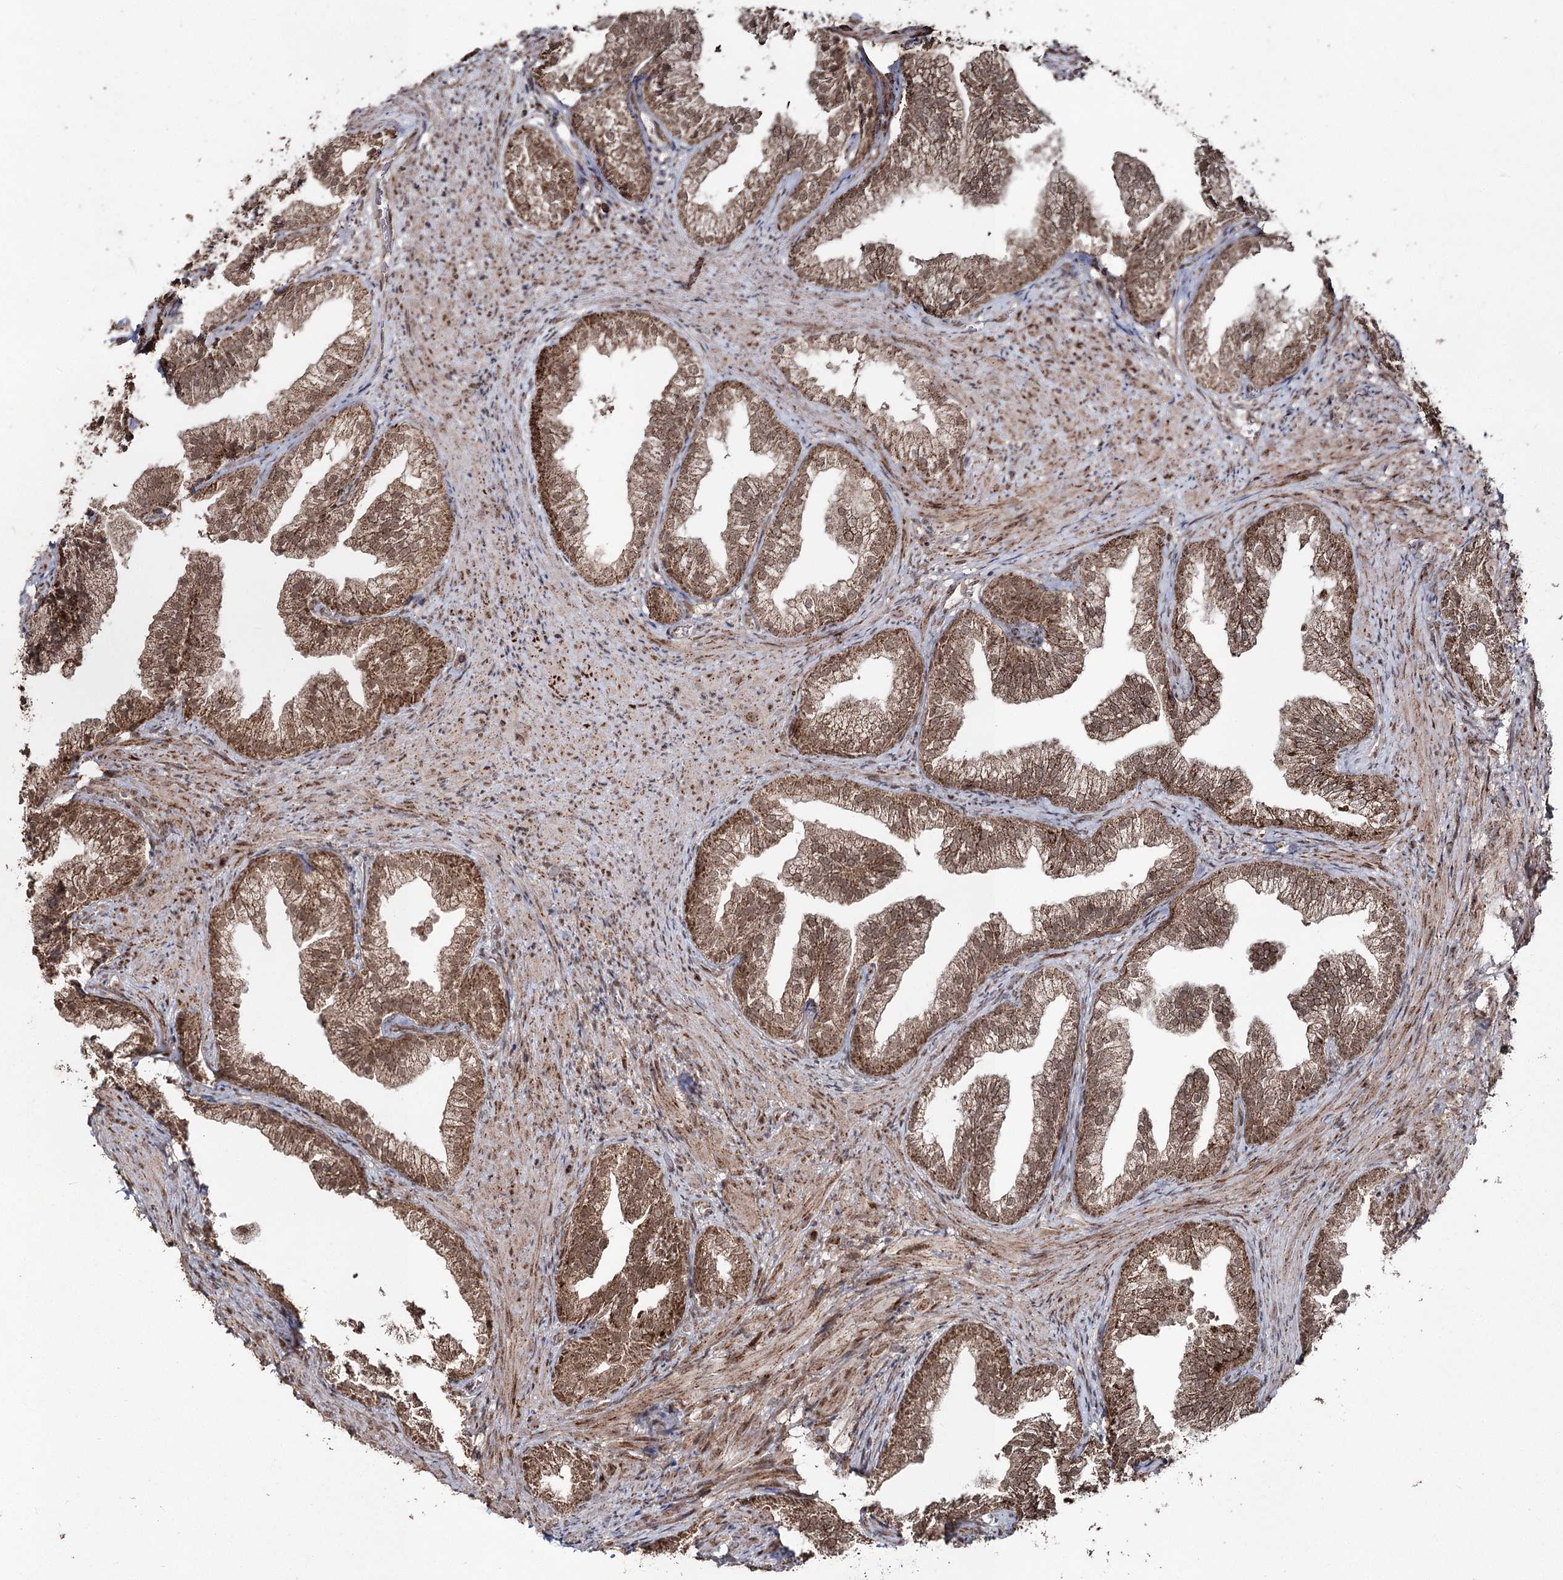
{"staining": {"intensity": "moderate", "quantity": ">75%", "location": "cytoplasmic/membranous,nuclear"}, "tissue": "prostate", "cell_type": "Glandular cells", "image_type": "normal", "snomed": [{"axis": "morphology", "description": "Normal tissue, NOS"}, {"axis": "topography", "description": "Prostate"}], "caption": "Immunohistochemistry (IHC) staining of normal prostate, which shows medium levels of moderate cytoplasmic/membranous,nuclear positivity in approximately >75% of glandular cells indicating moderate cytoplasmic/membranous,nuclear protein expression. The staining was performed using DAB (3,3'-diaminobenzidine) (brown) for protein detection and nuclei were counterstained in hematoxylin (blue).", "gene": "PDHX", "patient": {"sex": "male", "age": 76}}